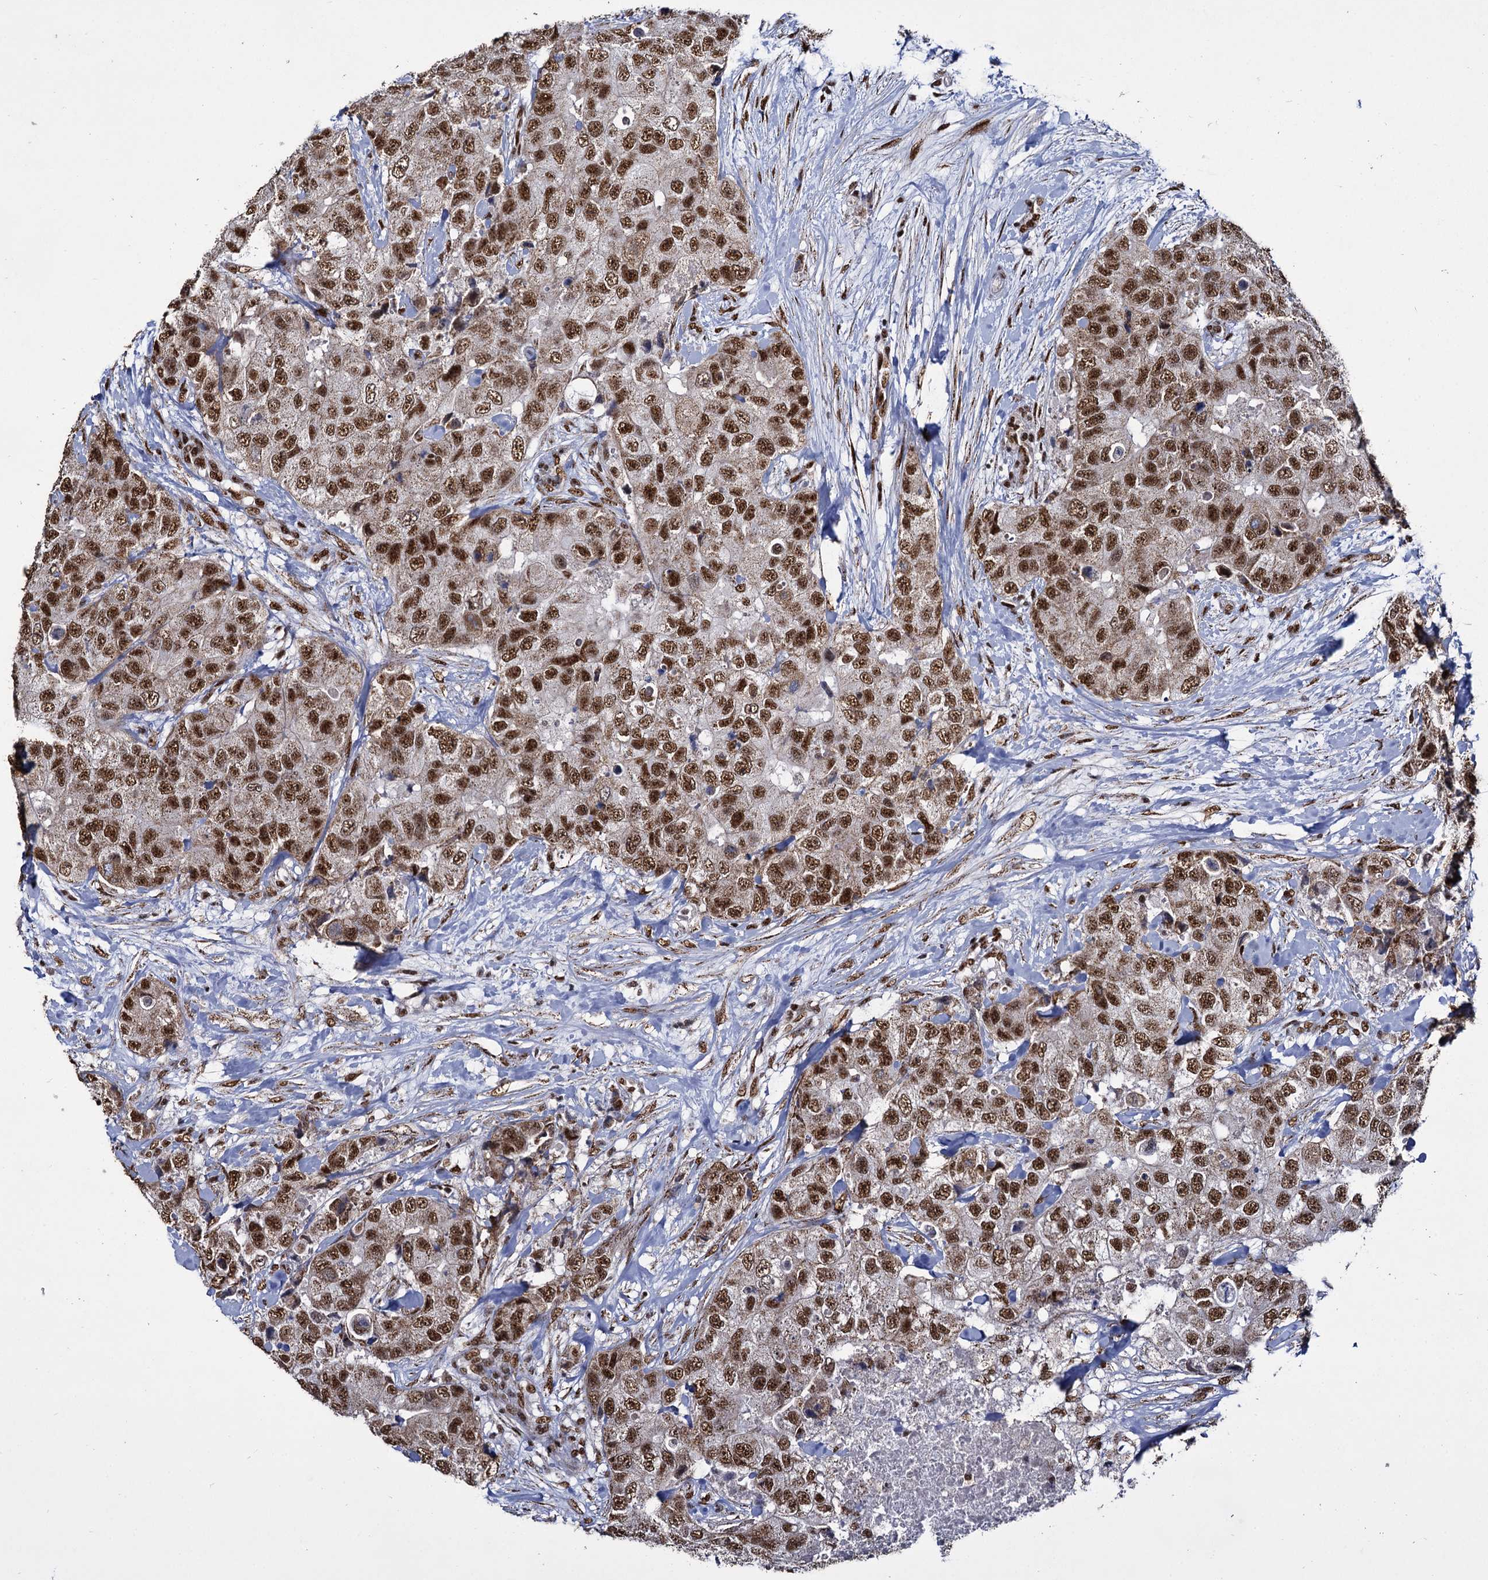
{"staining": {"intensity": "strong", "quantity": ">75%", "location": "cytoplasmic/membranous,nuclear"}, "tissue": "breast cancer", "cell_type": "Tumor cells", "image_type": "cancer", "snomed": [{"axis": "morphology", "description": "Duct carcinoma"}, {"axis": "topography", "description": "Breast"}], "caption": "Approximately >75% of tumor cells in human breast invasive ductal carcinoma display strong cytoplasmic/membranous and nuclear protein expression as visualized by brown immunohistochemical staining.", "gene": "RPUSD4", "patient": {"sex": "female", "age": 62}}